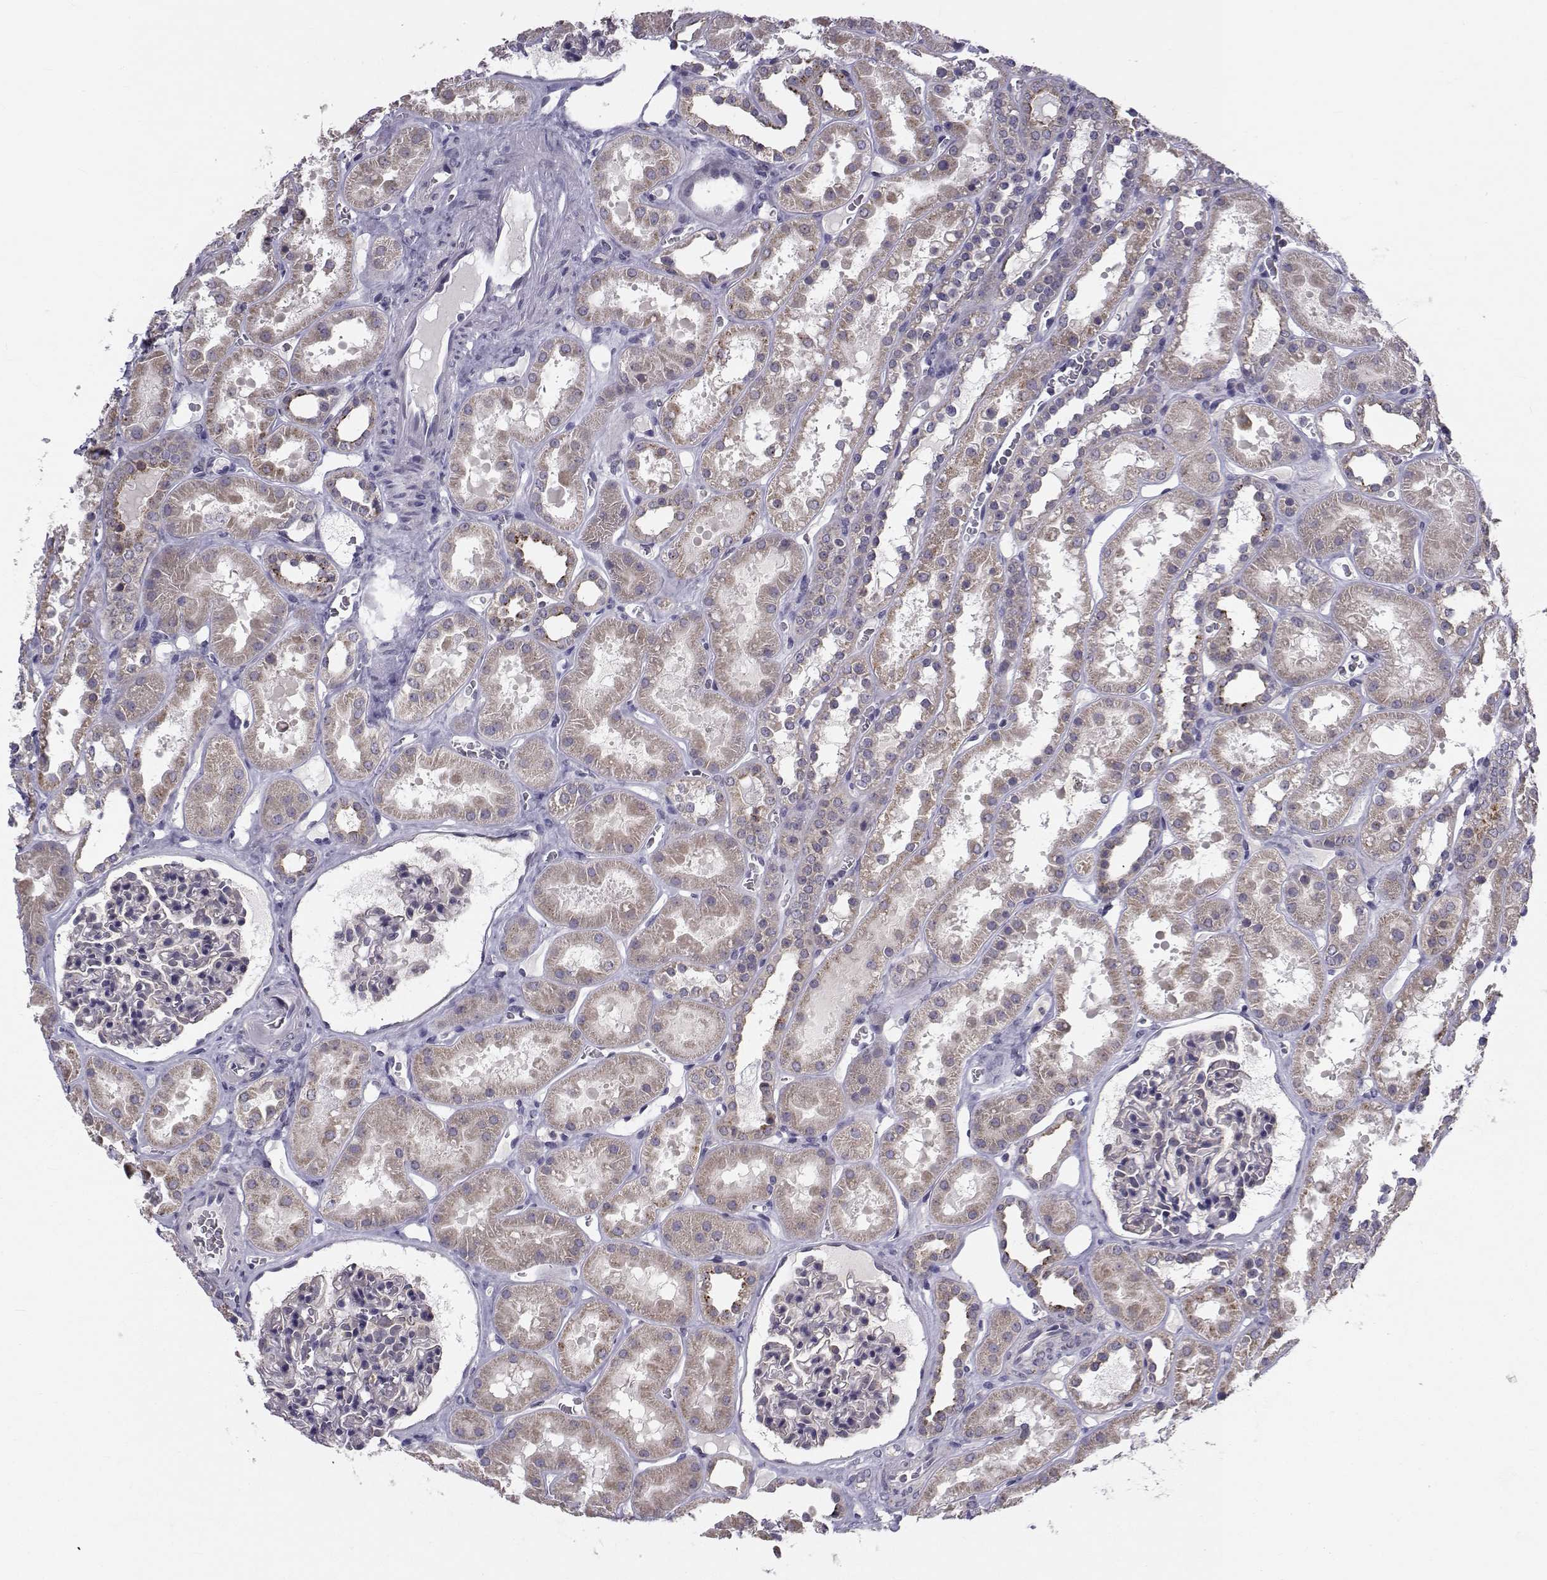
{"staining": {"intensity": "negative", "quantity": "none", "location": "none"}, "tissue": "kidney", "cell_type": "Cells in glomeruli", "image_type": "normal", "snomed": [{"axis": "morphology", "description": "Normal tissue, NOS"}, {"axis": "topography", "description": "Kidney"}], "caption": "DAB (3,3'-diaminobenzidine) immunohistochemical staining of unremarkable kidney displays no significant staining in cells in glomeruli. (Stains: DAB (3,3'-diaminobenzidine) immunohistochemistry (IHC) with hematoxylin counter stain, Microscopy: brightfield microscopy at high magnification).", "gene": "ANGPT1", "patient": {"sex": "female", "age": 41}}